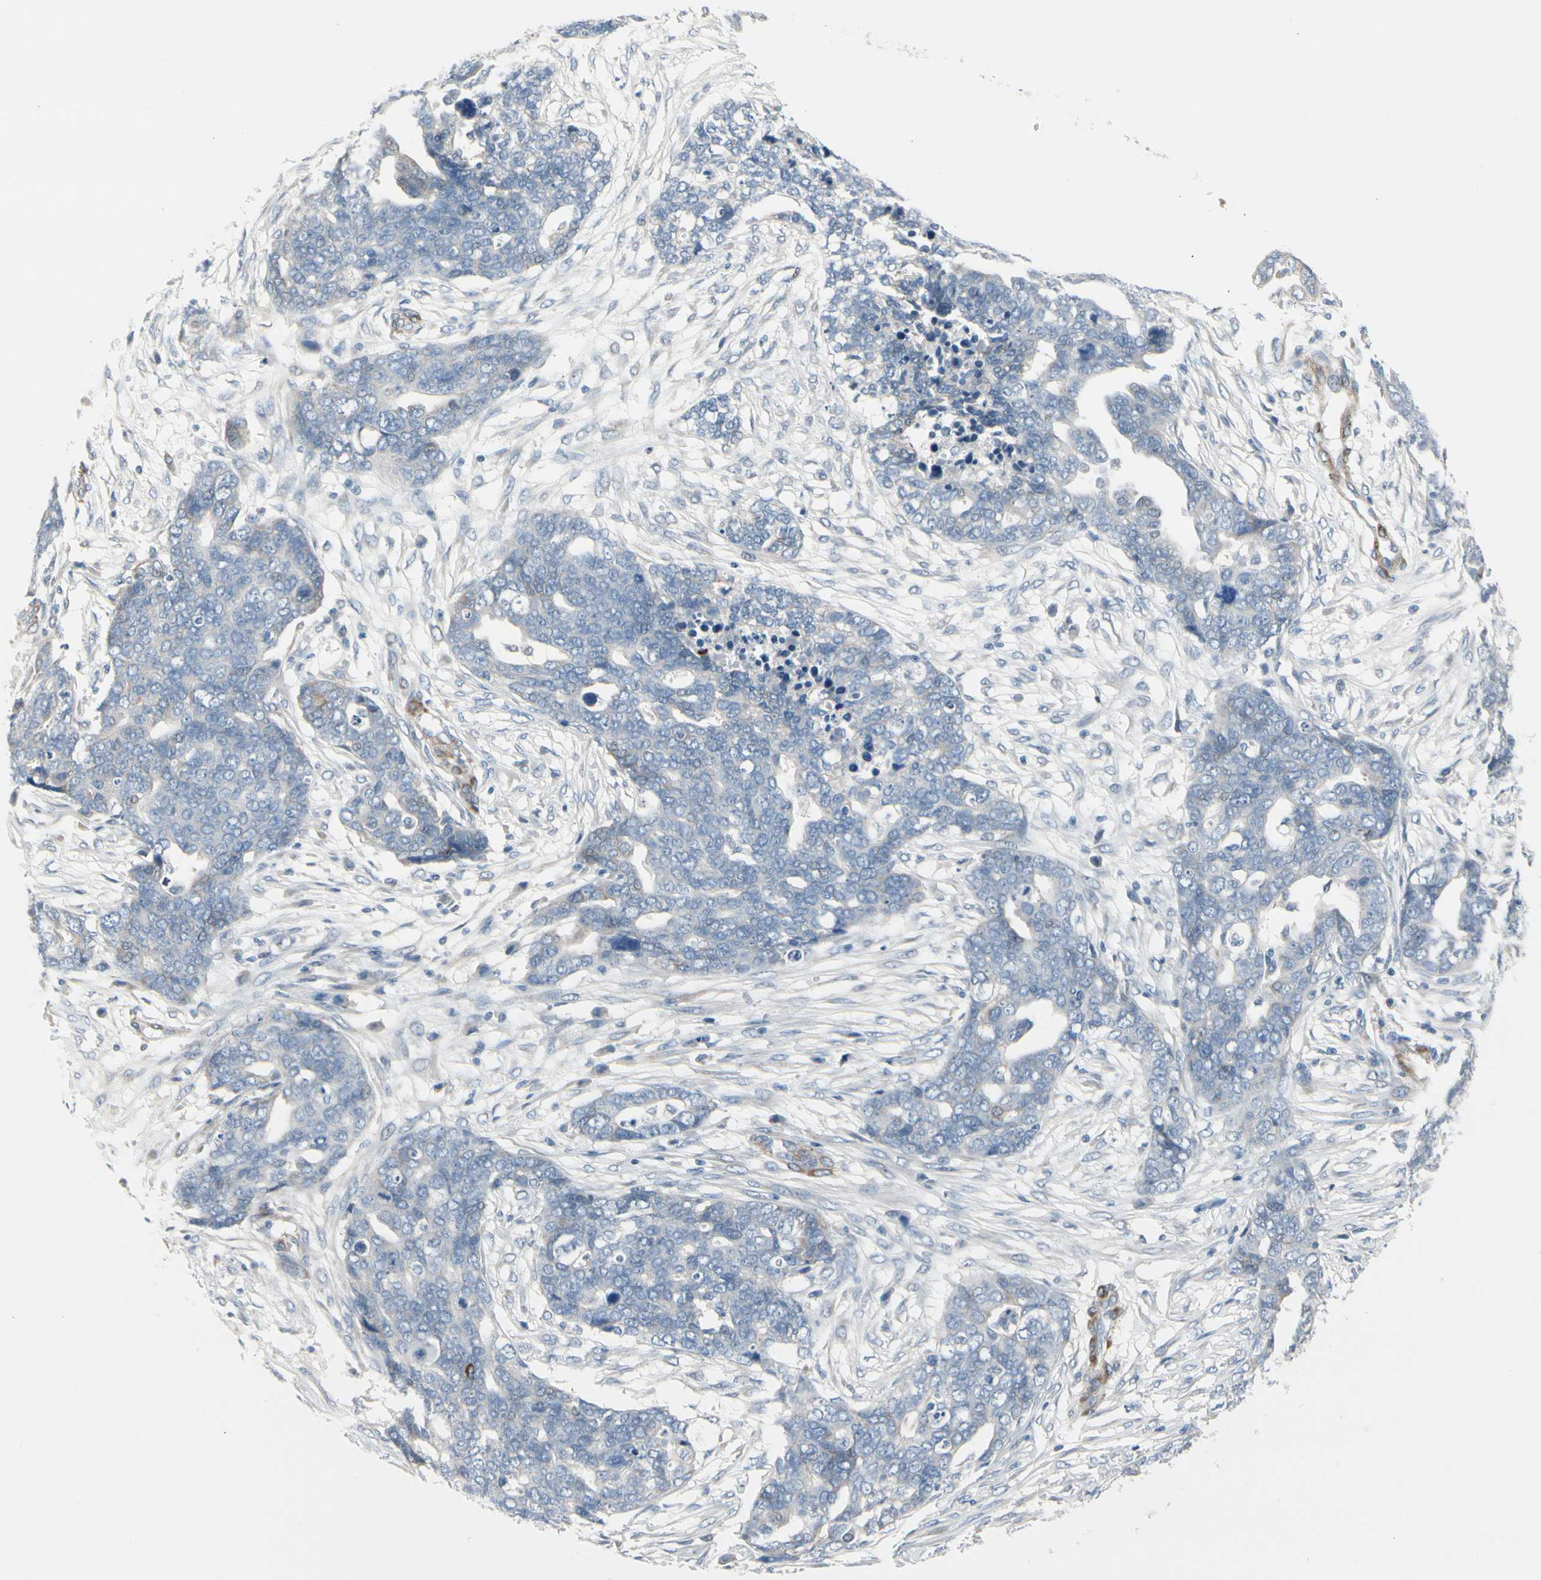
{"staining": {"intensity": "weak", "quantity": "<25%", "location": "cytoplasmic/membranous"}, "tissue": "ovarian cancer", "cell_type": "Tumor cells", "image_type": "cancer", "snomed": [{"axis": "morphology", "description": "Normal tissue, NOS"}, {"axis": "morphology", "description": "Cystadenocarcinoma, serous, NOS"}, {"axis": "topography", "description": "Fallopian tube"}, {"axis": "topography", "description": "Ovary"}], "caption": "High power microscopy image of an IHC histopathology image of ovarian cancer, revealing no significant expression in tumor cells.", "gene": "MAP2", "patient": {"sex": "female", "age": 56}}